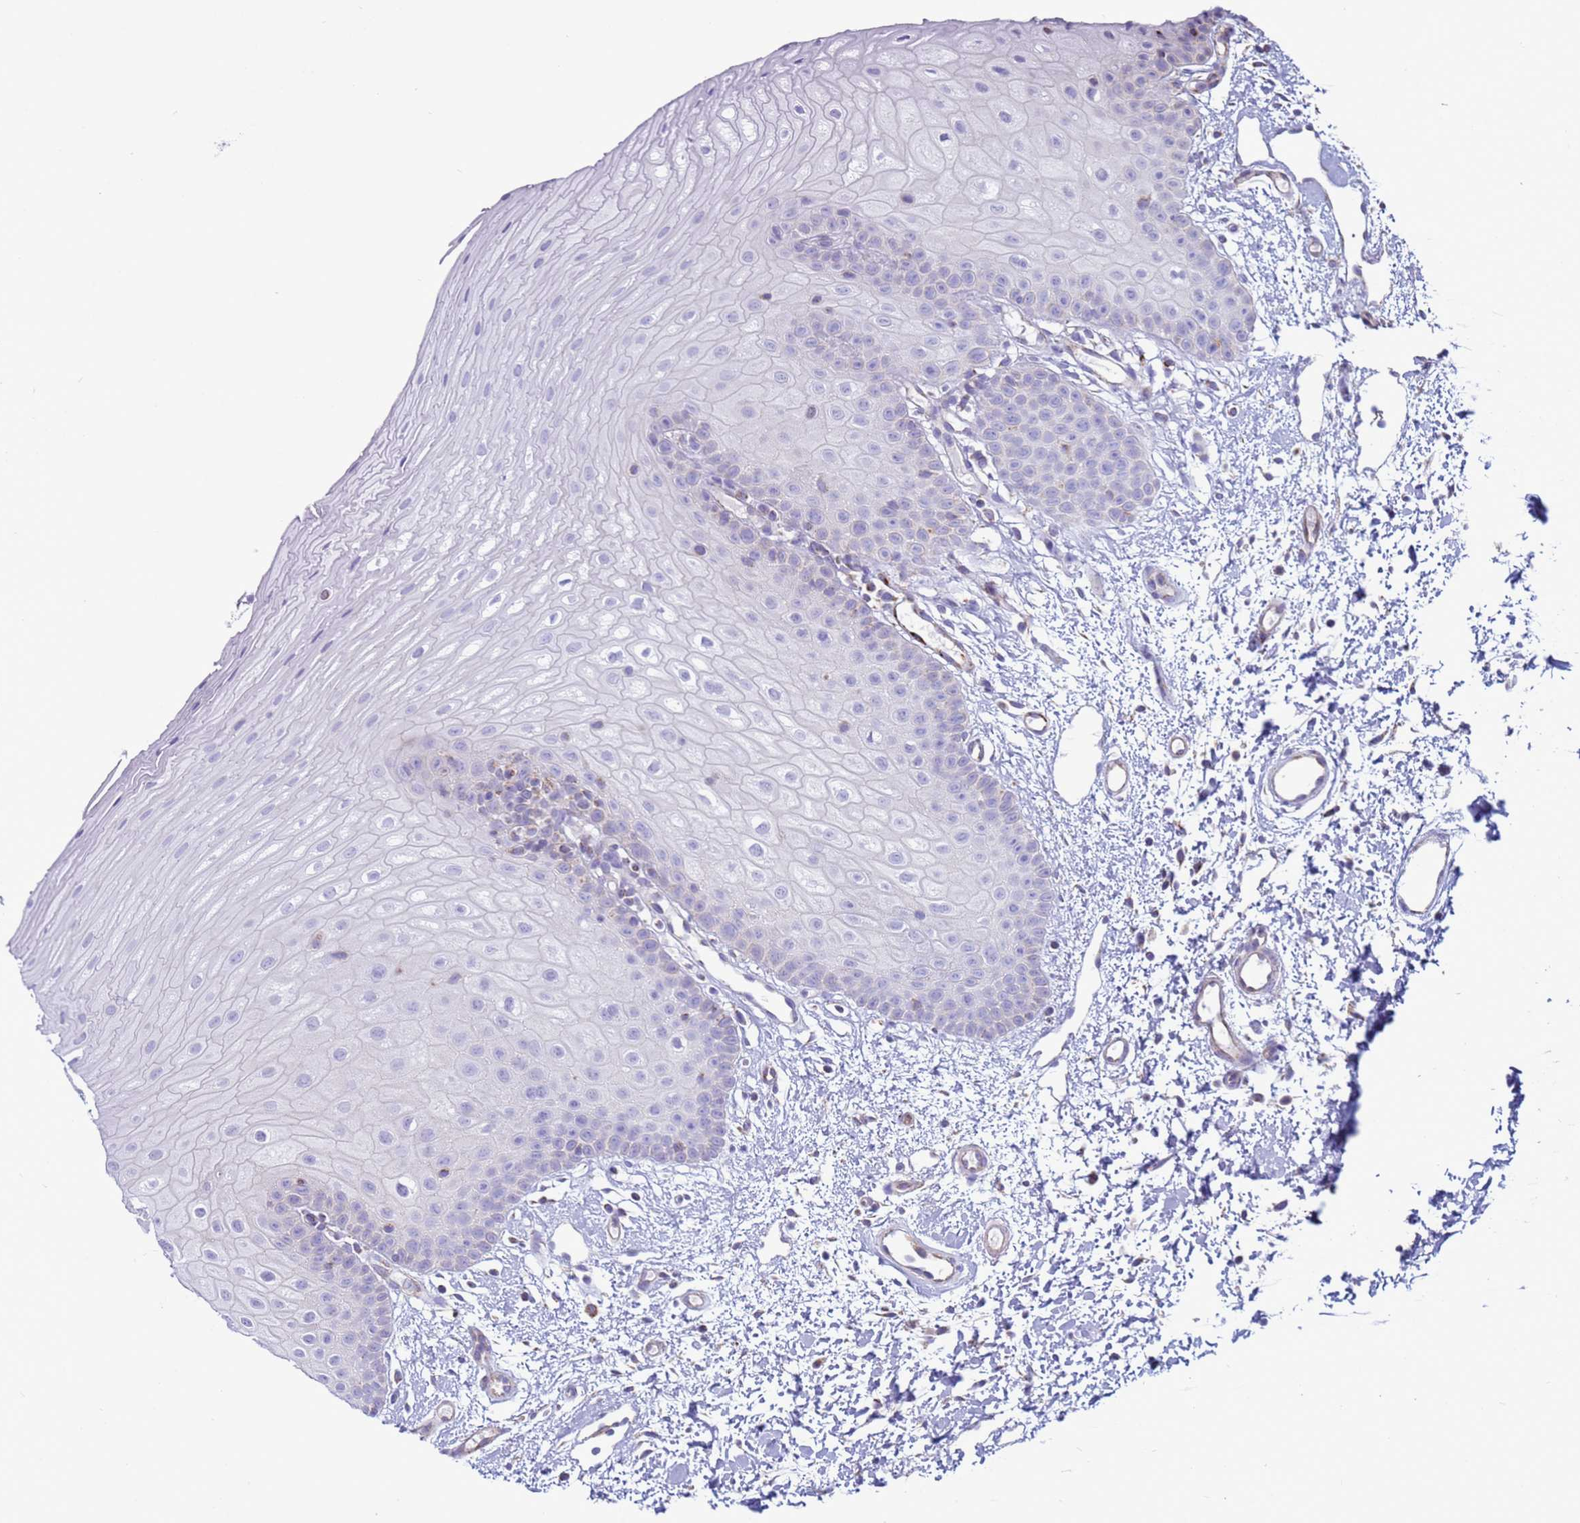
{"staining": {"intensity": "negative", "quantity": "none", "location": "none"}, "tissue": "oral mucosa", "cell_type": "Squamous epithelial cells", "image_type": "normal", "snomed": [{"axis": "morphology", "description": "Normal tissue, NOS"}, {"axis": "topography", "description": "Oral tissue"}], "caption": "Immunohistochemical staining of normal oral mucosa reveals no significant expression in squamous epithelial cells. (Stains: DAB immunohistochemistry (IHC) with hematoxylin counter stain, Microscopy: brightfield microscopy at high magnification).", "gene": "HPCAL1", "patient": {"sex": "female", "age": 67}}